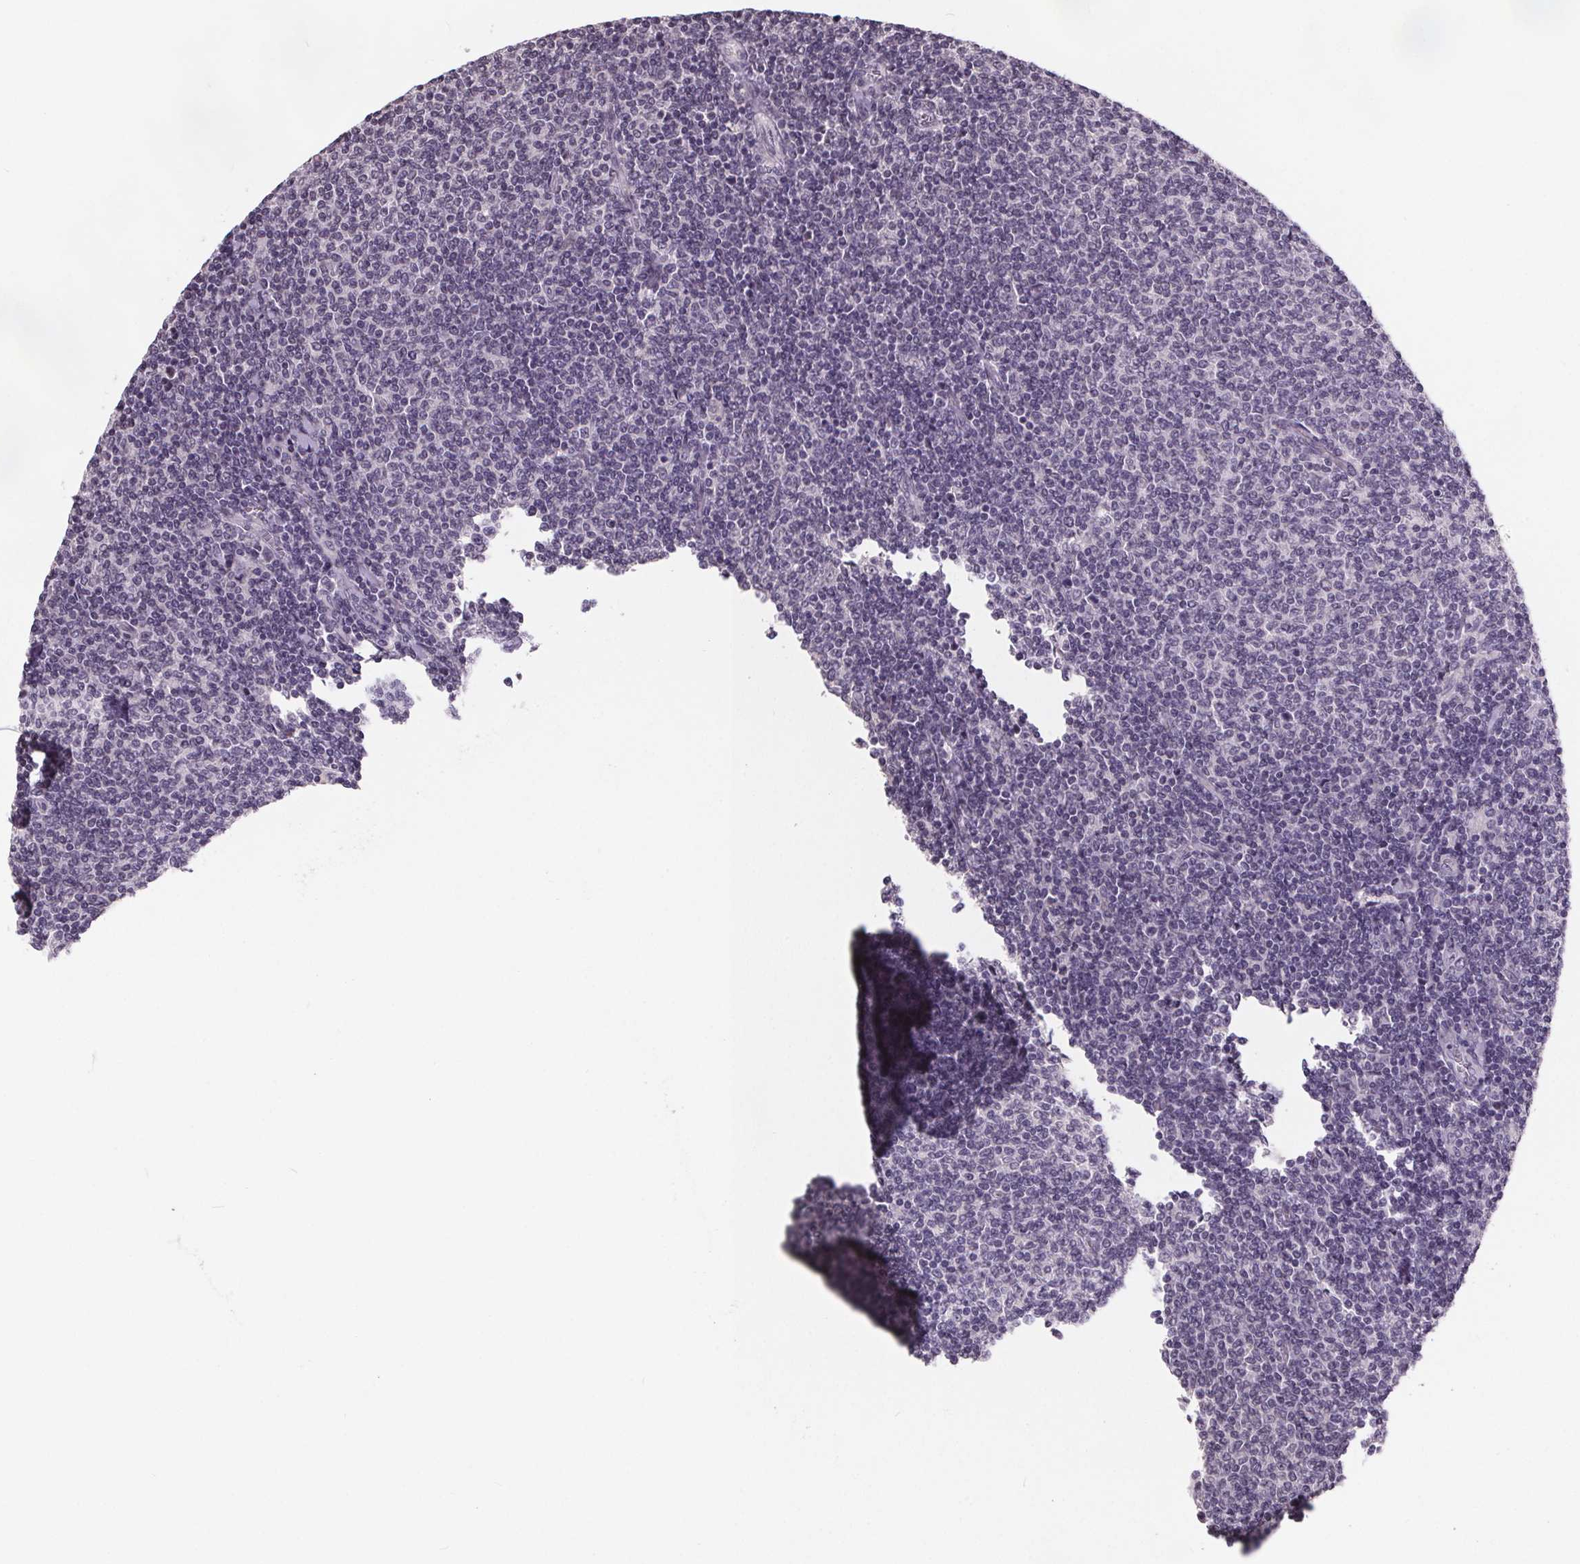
{"staining": {"intensity": "negative", "quantity": "none", "location": "none"}, "tissue": "lymphoma", "cell_type": "Tumor cells", "image_type": "cancer", "snomed": [{"axis": "morphology", "description": "Malignant lymphoma, non-Hodgkin's type, Low grade"}, {"axis": "topography", "description": "Lymph node"}], "caption": "Immunohistochemistry (IHC) image of neoplastic tissue: human lymphoma stained with DAB (3,3'-diaminobenzidine) exhibits no significant protein positivity in tumor cells.", "gene": "NKX6-1", "patient": {"sex": "male", "age": 52}}